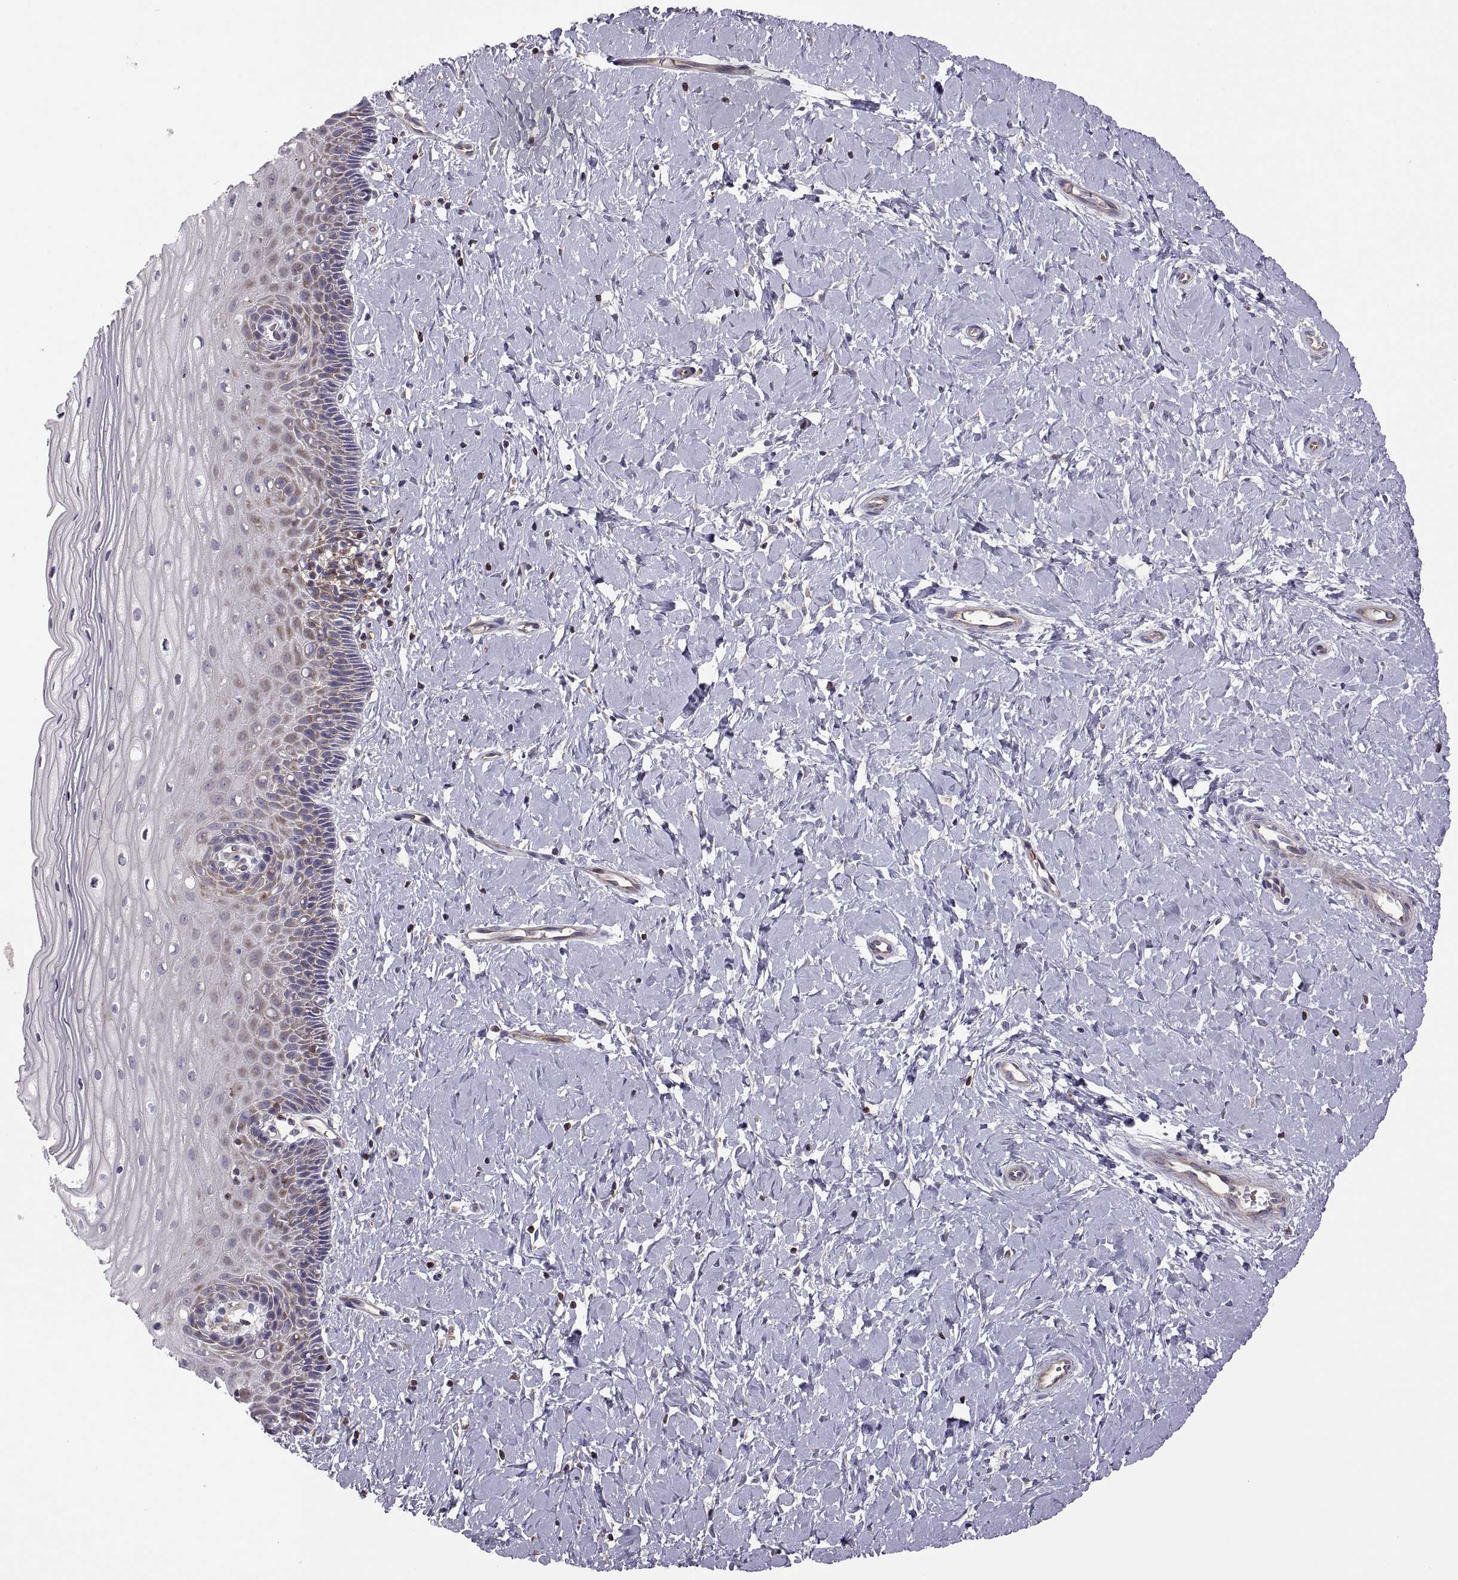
{"staining": {"intensity": "negative", "quantity": "none", "location": "none"}, "tissue": "cervix", "cell_type": "Glandular cells", "image_type": "normal", "snomed": [{"axis": "morphology", "description": "Normal tissue, NOS"}, {"axis": "topography", "description": "Cervix"}], "caption": "Human cervix stained for a protein using immunohistochemistry shows no positivity in glandular cells.", "gene": "SPATA32", "patient": {"sex": "female", "age": 37}}